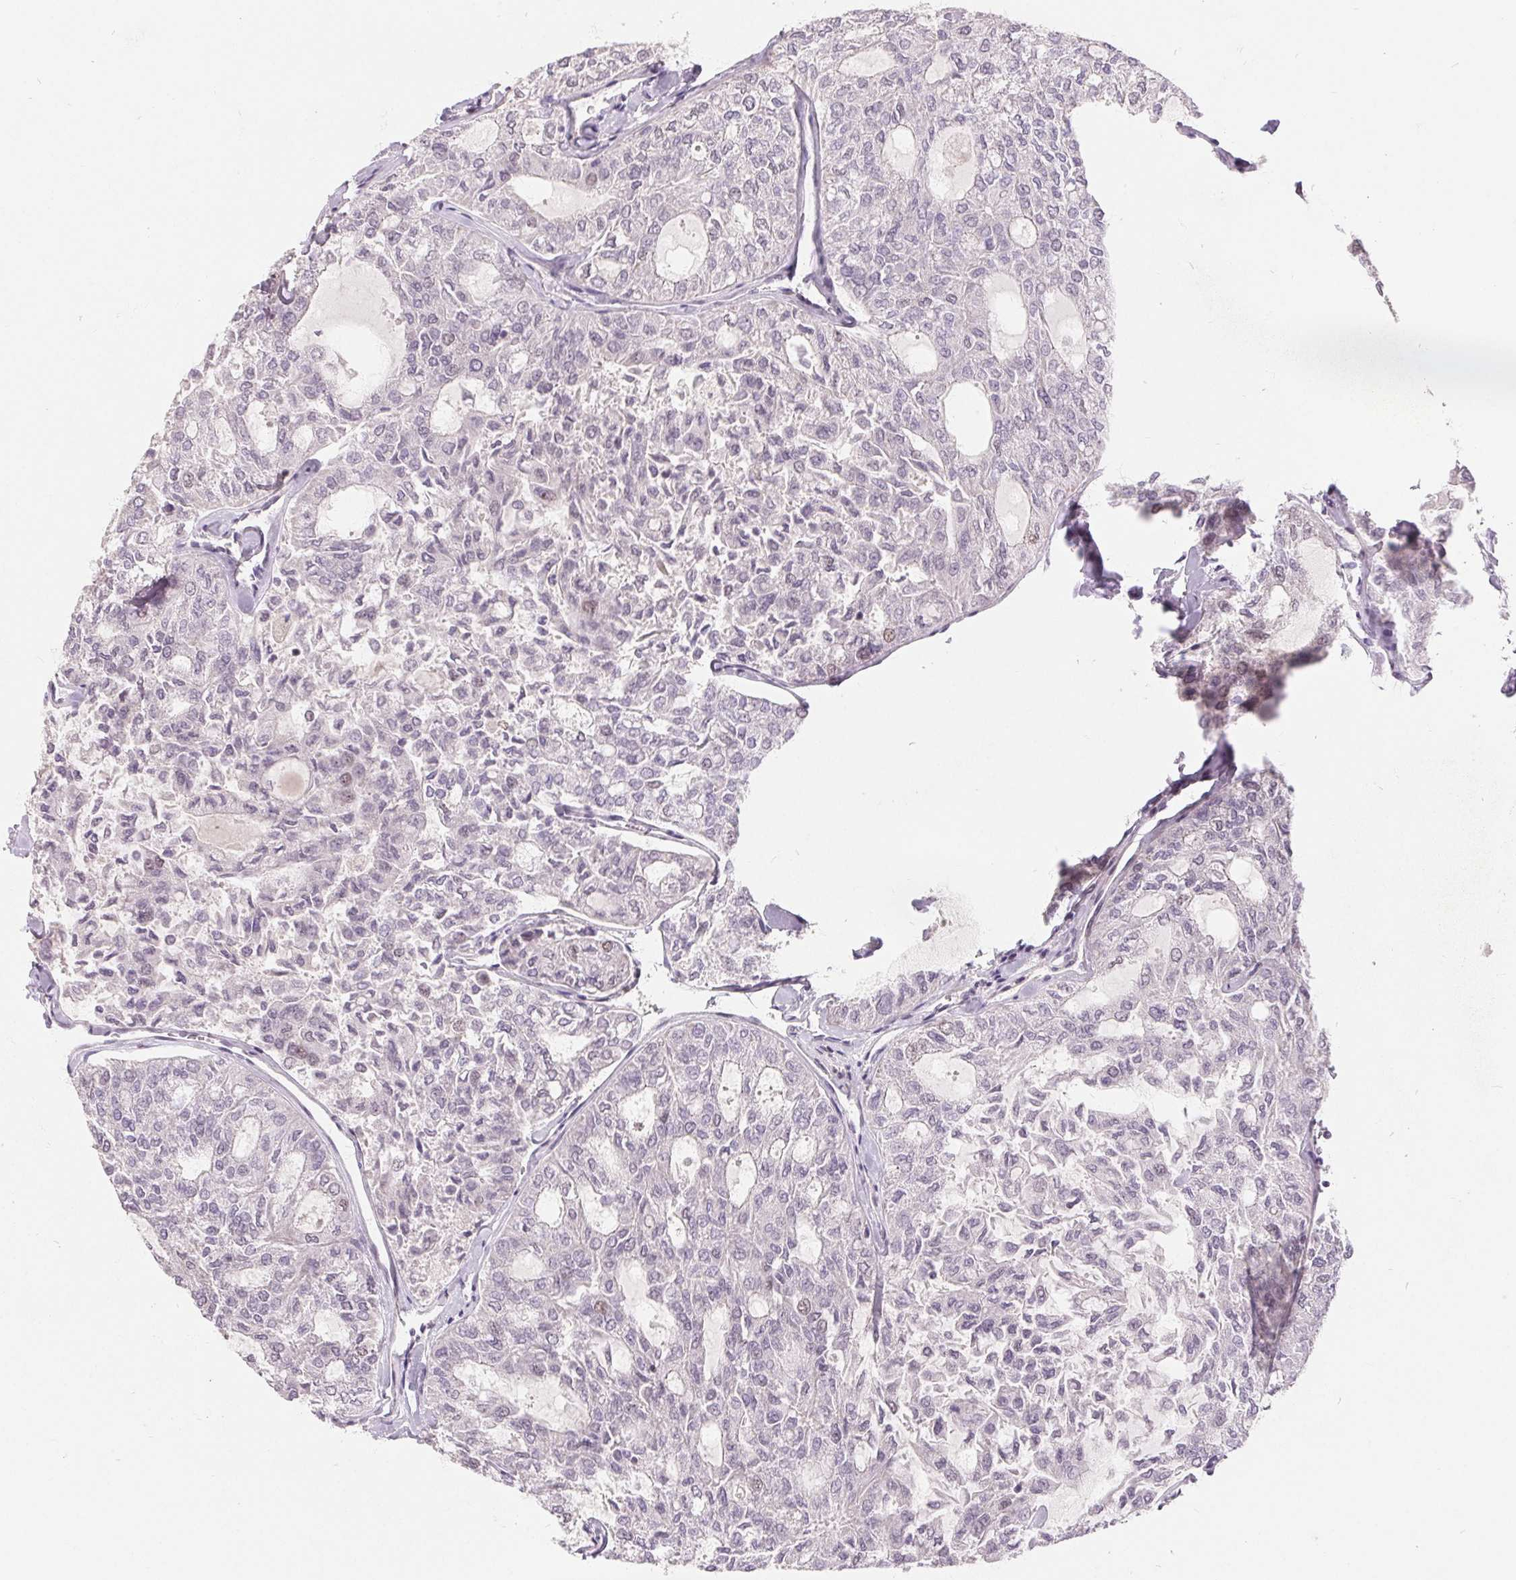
{"staining": {"intensity": "weak", "quantity": "<25%", "location": "nuclear"}, "tissue": "thyroid cancer", "cell_type": "Tumor cells", "image_type": "cancer", "snomed": [{"axis": "morphology", "description": "Follicular adenoma carcinoma, NOS"}, {"axis": "topography", "description": "Thyroid gland"}], "caption": "Thyroid cancer (follicular adenoma carcinoma) was stained to show a protein in brown. There is no significant expression in tumor cells. (DAB IHC with hematoxylin counter stain).", "gene": "NRG2", "patient": {"sex": "male", "age": 75}}